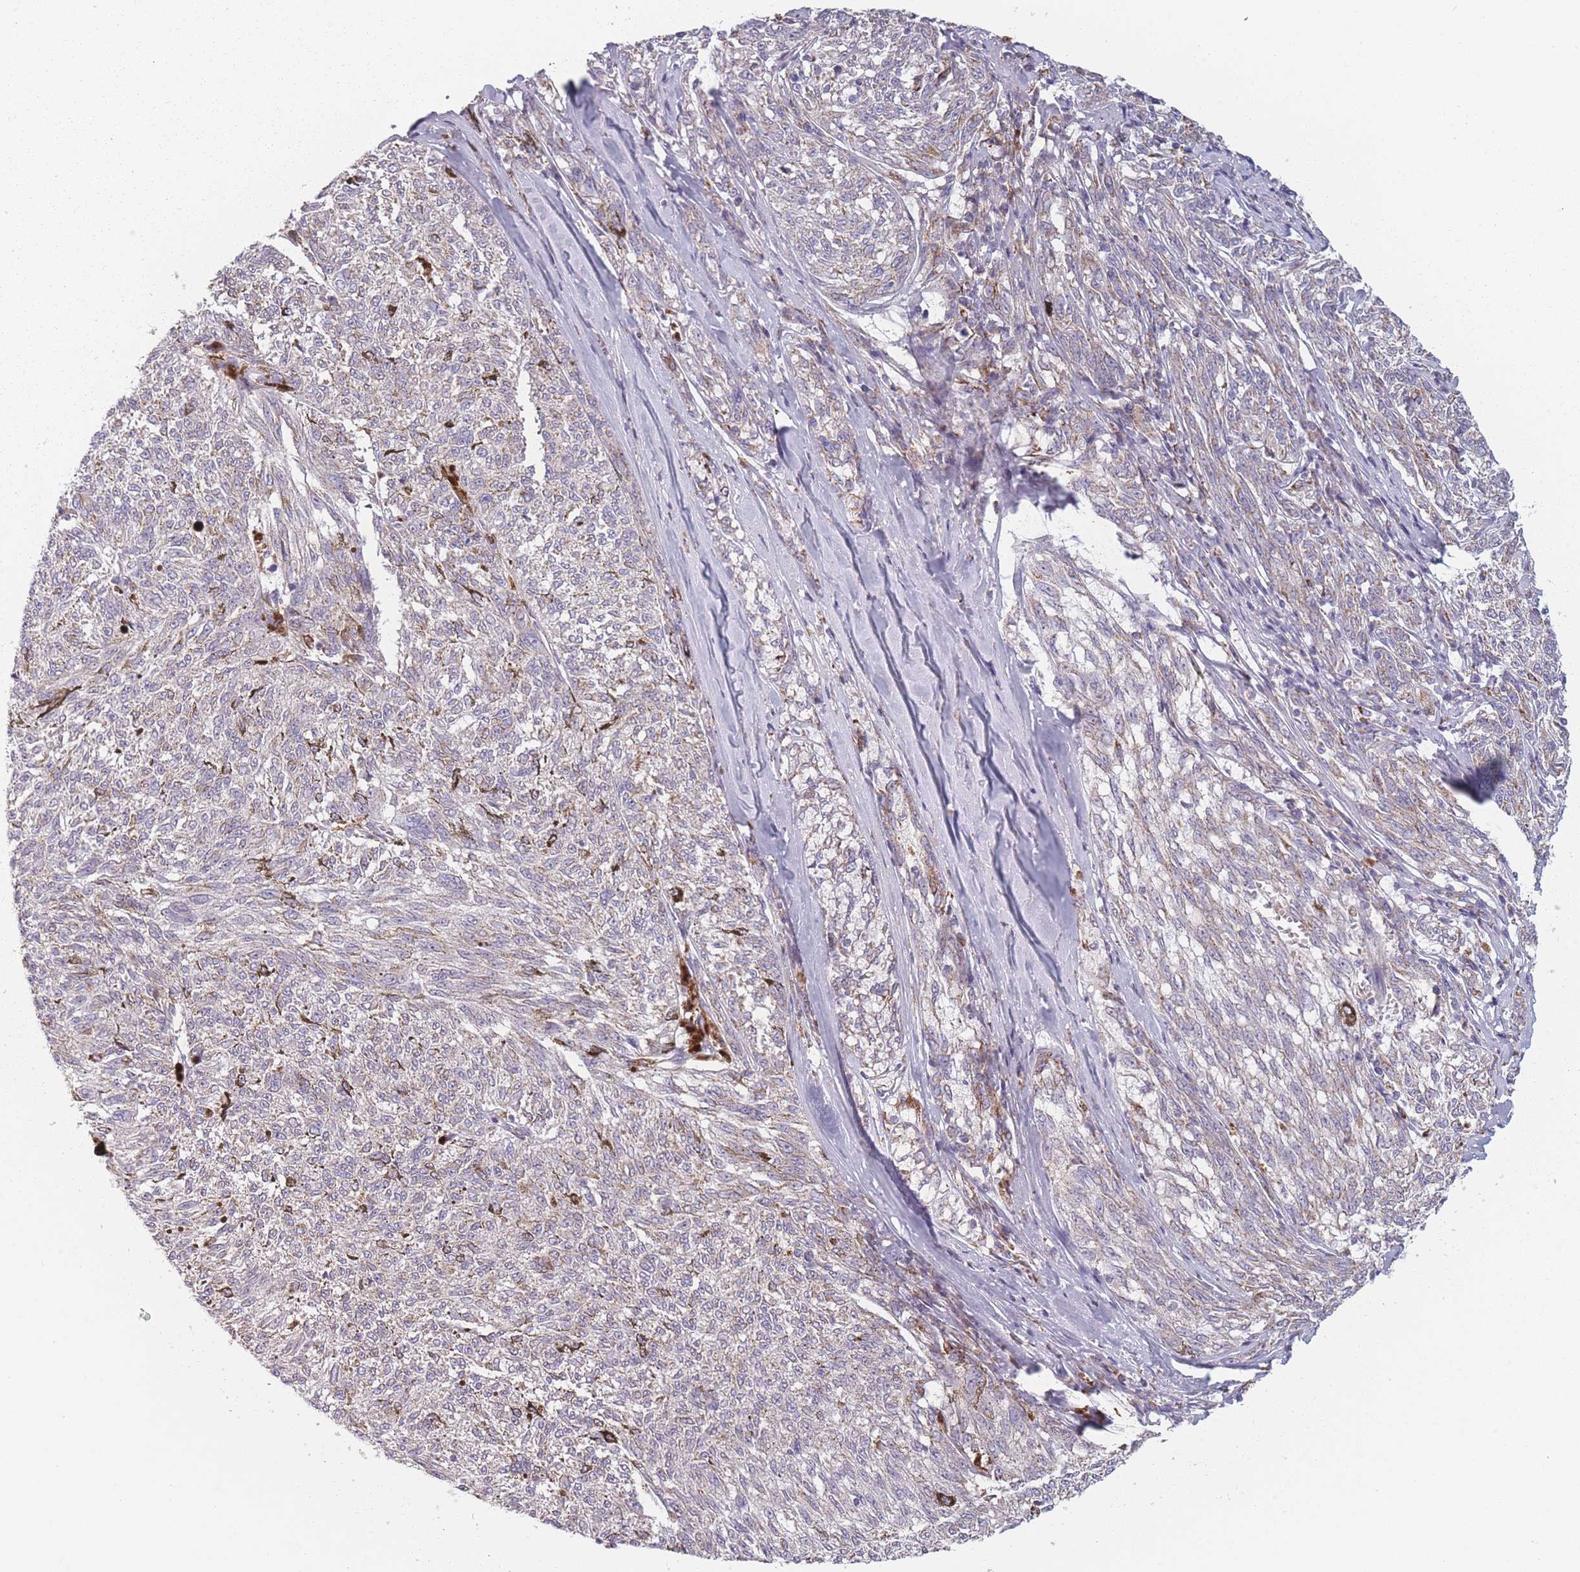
{"staining": {"intensity": "negative", "quantity": "none", "location": "none"}, "tissue": "melanoma", "cell_type": "Tumor cells", "image_type": "cancer", "snomed": [{"axis": "morphology", "description": "Malignant melanoma, NOS"}, {"axis": "topography", "description": "Skin"}], "caption": "IHC of human malignant melanoma exhibits no expression in tumor cells. (Brightfield microscopy of DAB immunohistochemistry at high magnification).", "gene": "PEX11B", "patient": {"sex": "female", "age": 72}}